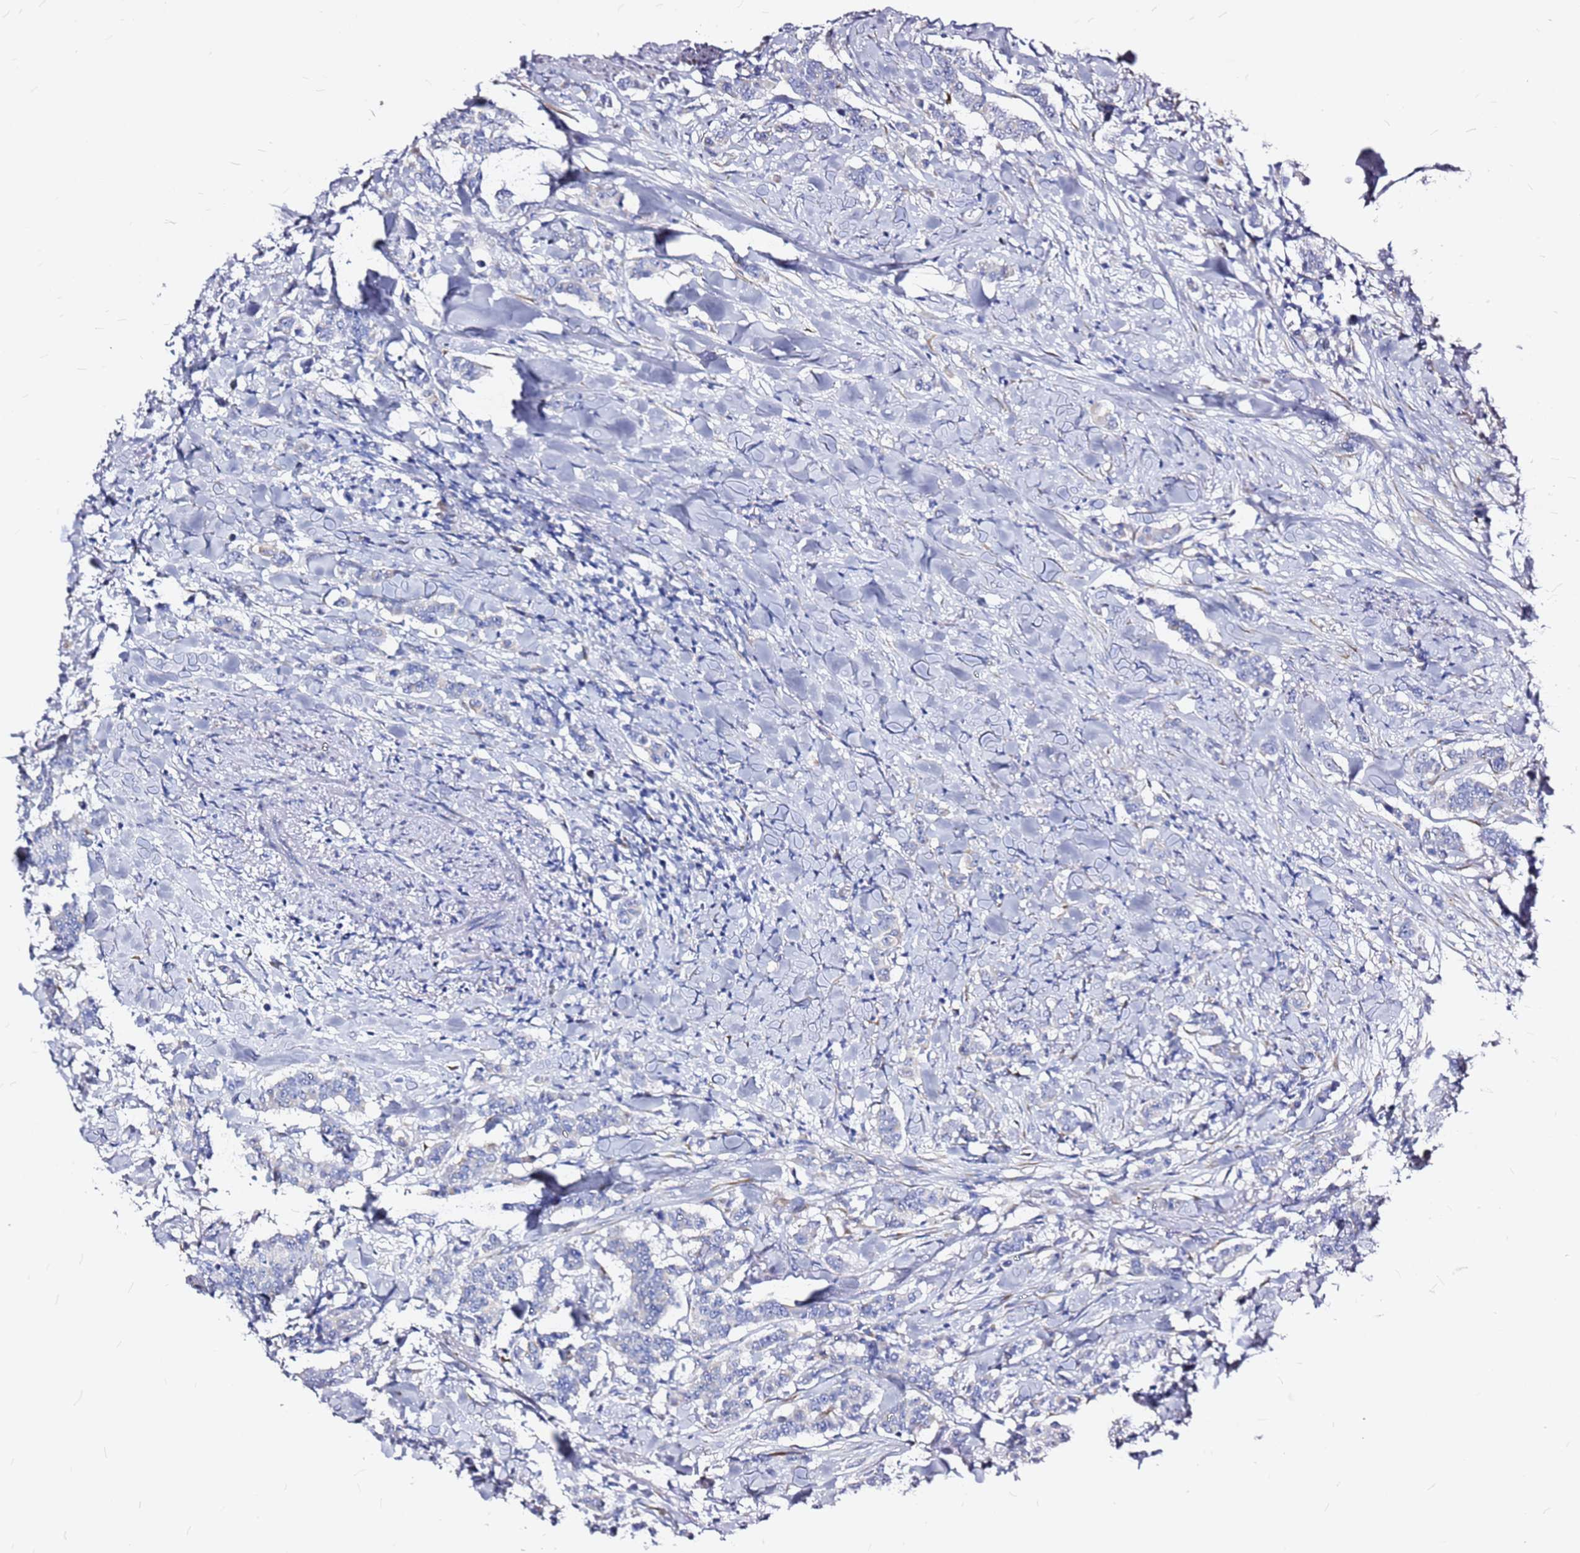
{"staining": {"intensity": "negative", "quantity": "none", "location": "none"}, "tissue": "breast cancer", "cell_type": "Tumor cells", "image_type": "cancer", "snomed": [{"axis": "morphology", "description": "Duct carcinoma"}, {"axis": "topography", "description": "Breast"}], "caption": "Immunohistochemistry (IHC) of breast cancer (infiltrating ductal carcinoma) exhibits no staining in tumor cells. (Brightfield microscopy of DAB (3,3'-diaminobenzidine) immunohistochemistry (IHC) at high magnification).", "gene": "CASD1", "patient": {"sex": "female", "age": 40}}